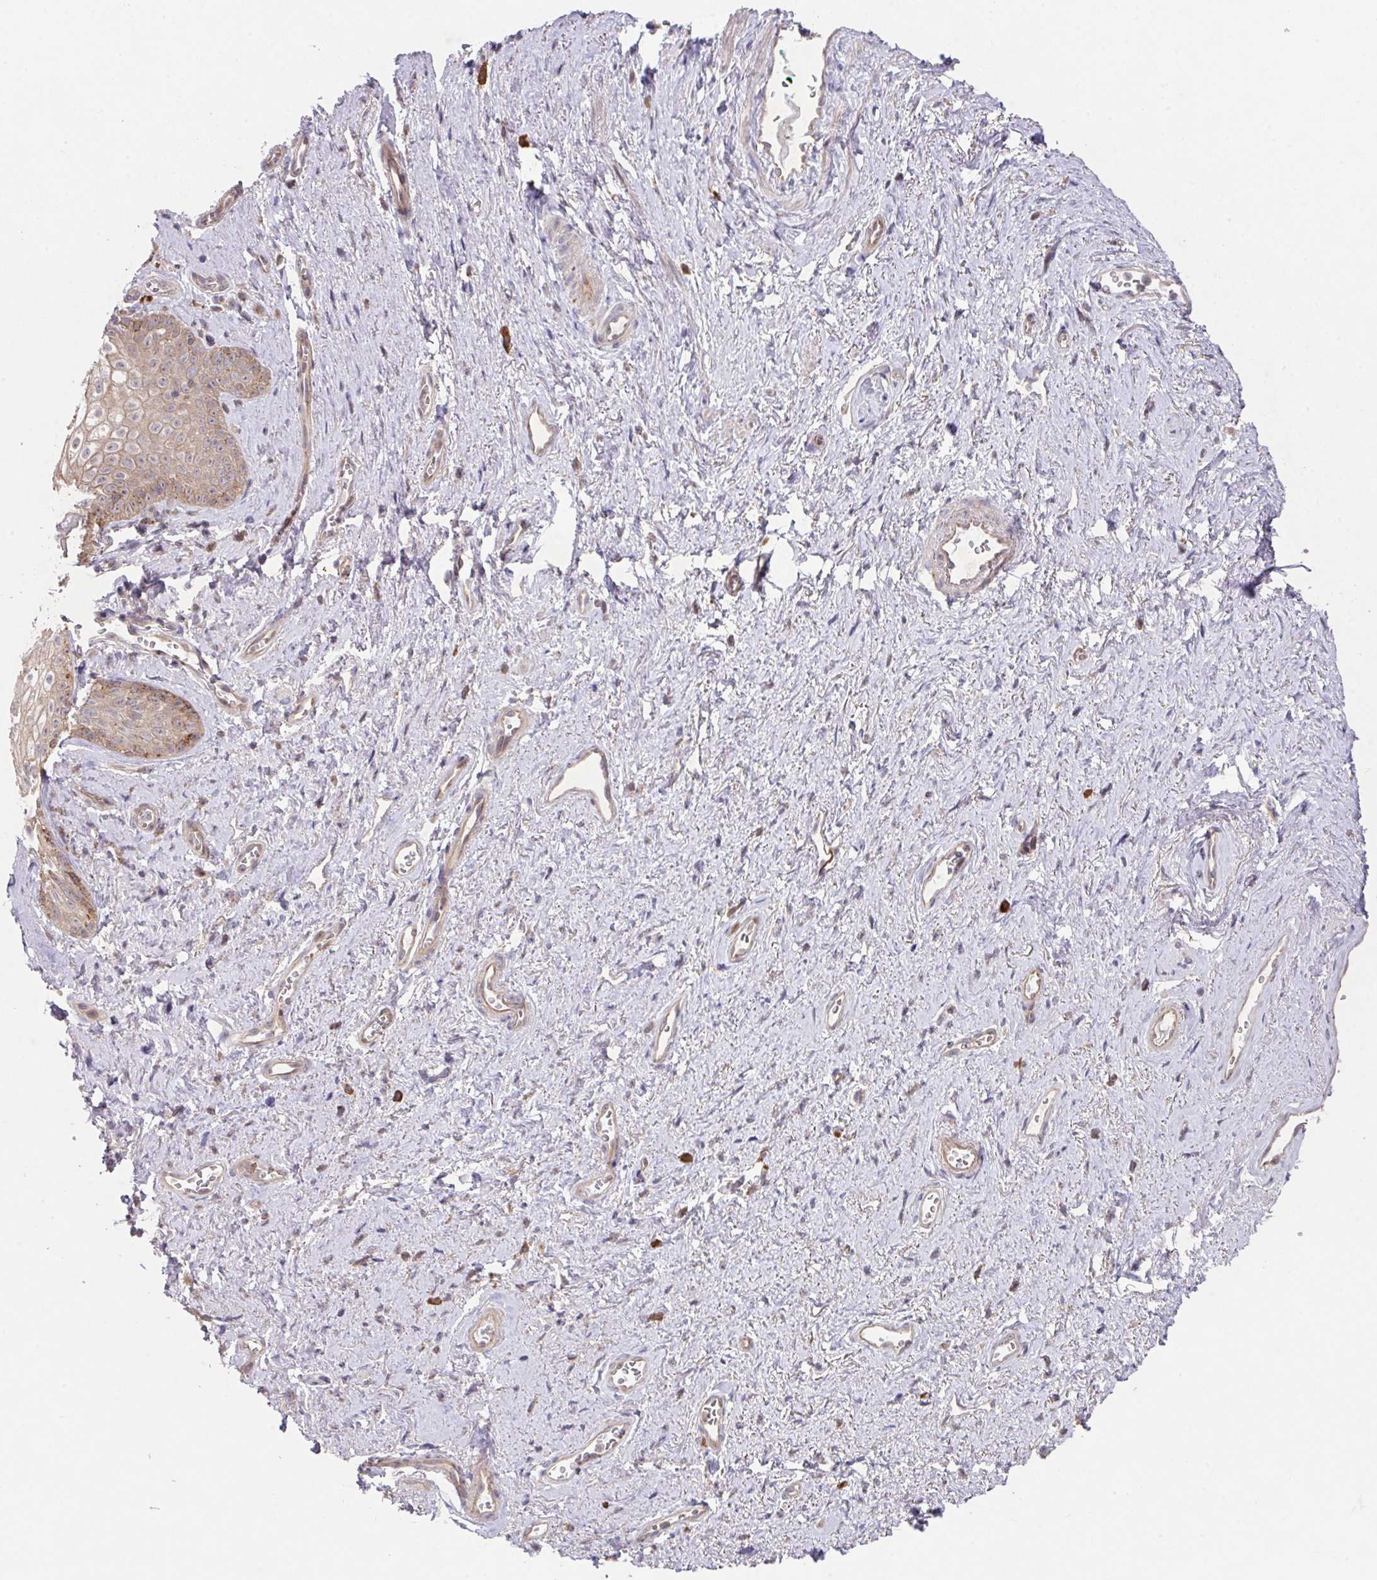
{"staining": {"intensity": "moderate", "quantity": "25%-75%", "location": "cytoplasmic/membranous"}, "tissue": "vagina", "cell_type": "Squamous epithelial cells", "image_type": "normal", "snomed": [{"axis": "morphology", "description": "Normal tissue, NOS"}, {"axis": "topography", "description": "Vulva"}, {"axis": "topography", "description": "Vagina"}, {"axis": "topography", "description": "Peripheral nerve tissue"}], "caption": "This is an image of IHC staining of benign vagina, which shows moderate expression in the cytoplasmic/membranous of squamous epithelial cells.", "gene": "TRIM14", "patient": {"sex": "female", "age": 66}}